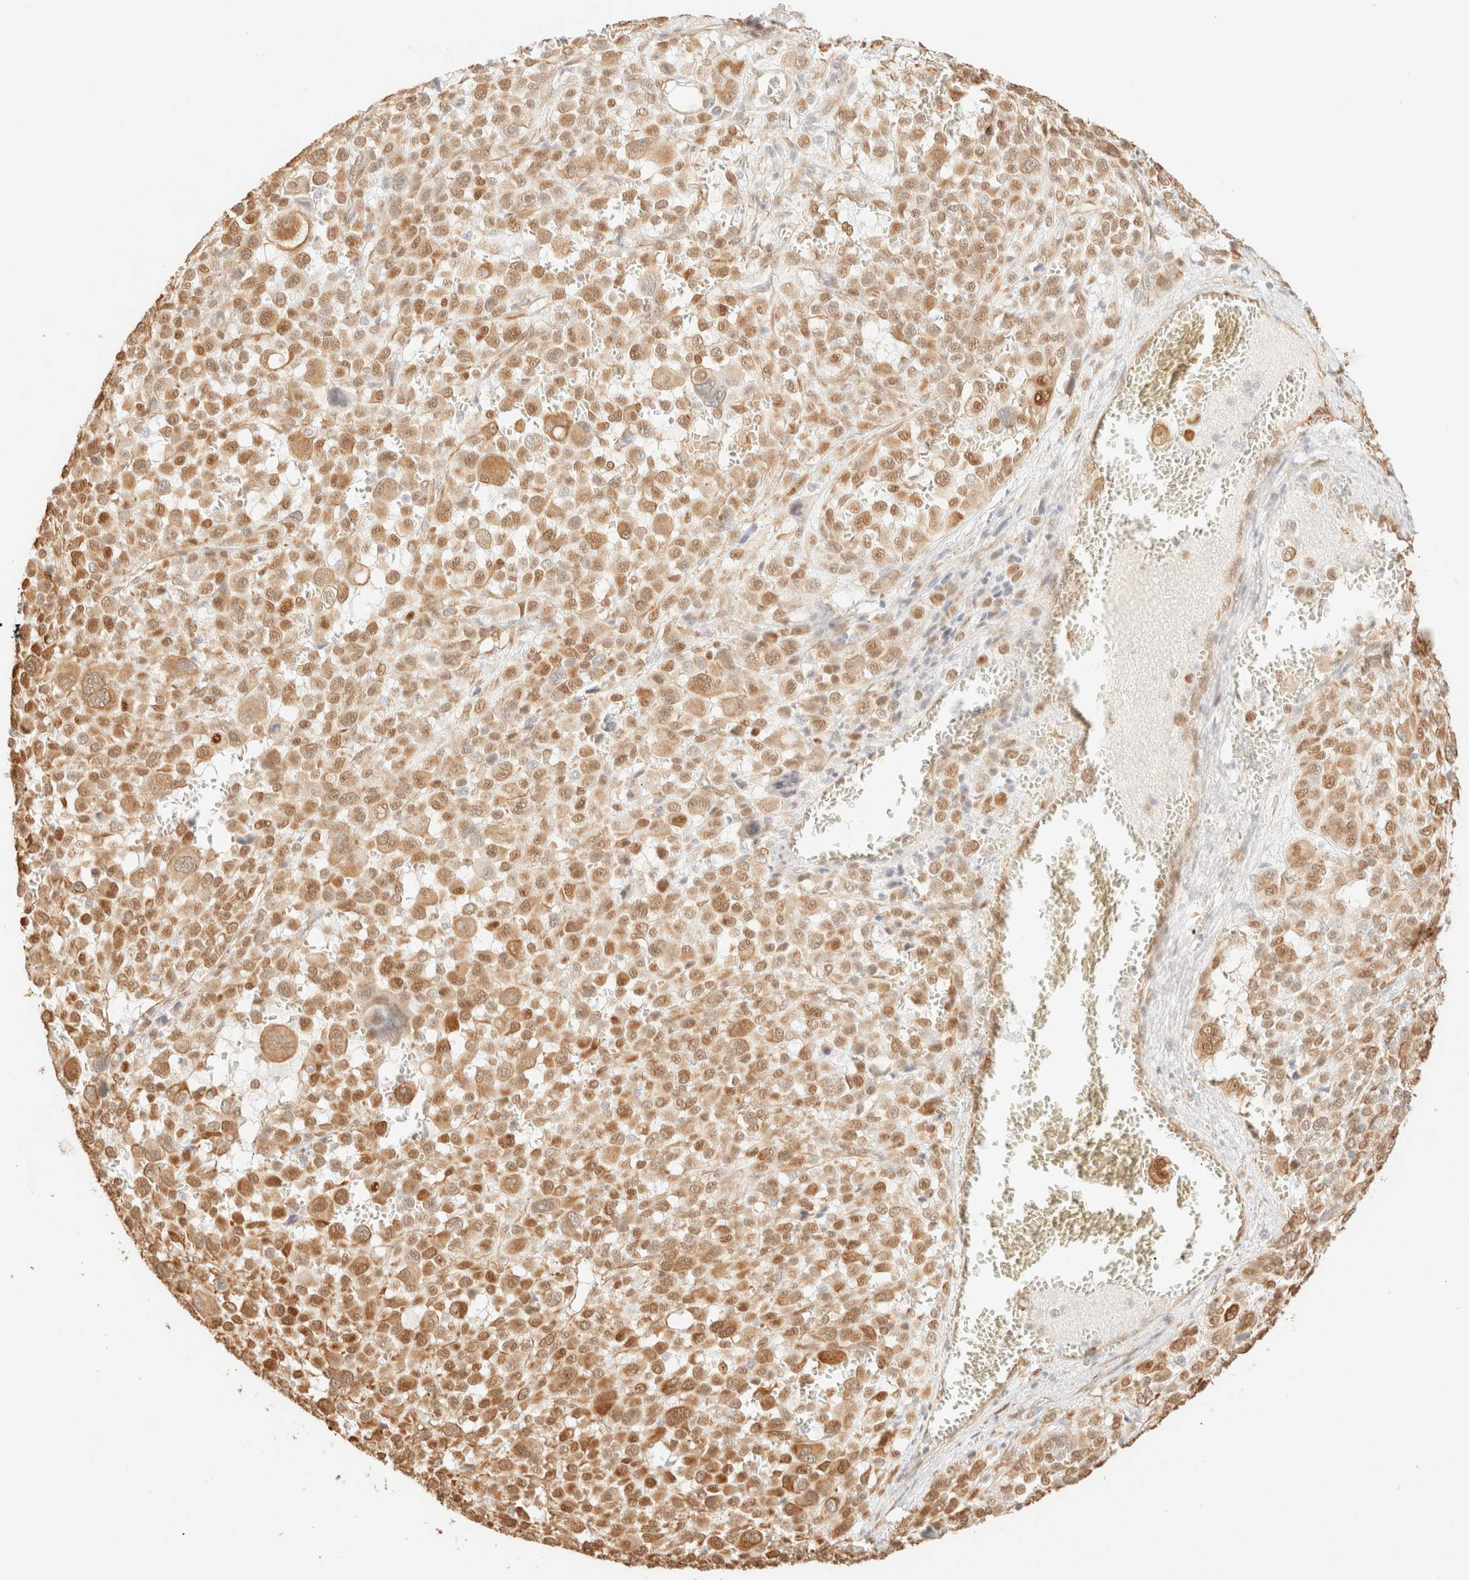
{"staining": {"intensity": "moderate", "quantity": ">75%", "location": "cytoplasmic/membranous,nuclear"}, "tissue": "melanoma", "cell_type": "Tumor cells", "image_type": "cancer", "snomed": [{"axis": "morphology", "description": "Malignant melanoma, Metastatic site"}, {"axis": "topography", "description": "Skin"}], "caption": "An image of melanoma stained for a protein displays moderate cytoplasmic/membranous and nuclear brown staining in tumor cells. The staining was performed using DAB to visualize the protein expression in brown, while the nuclei were stained in blue with hematoxylin (Magnification: 20x).", "gene": "ZSCAN18", "patient": {"sex": "female", "age": 74}}